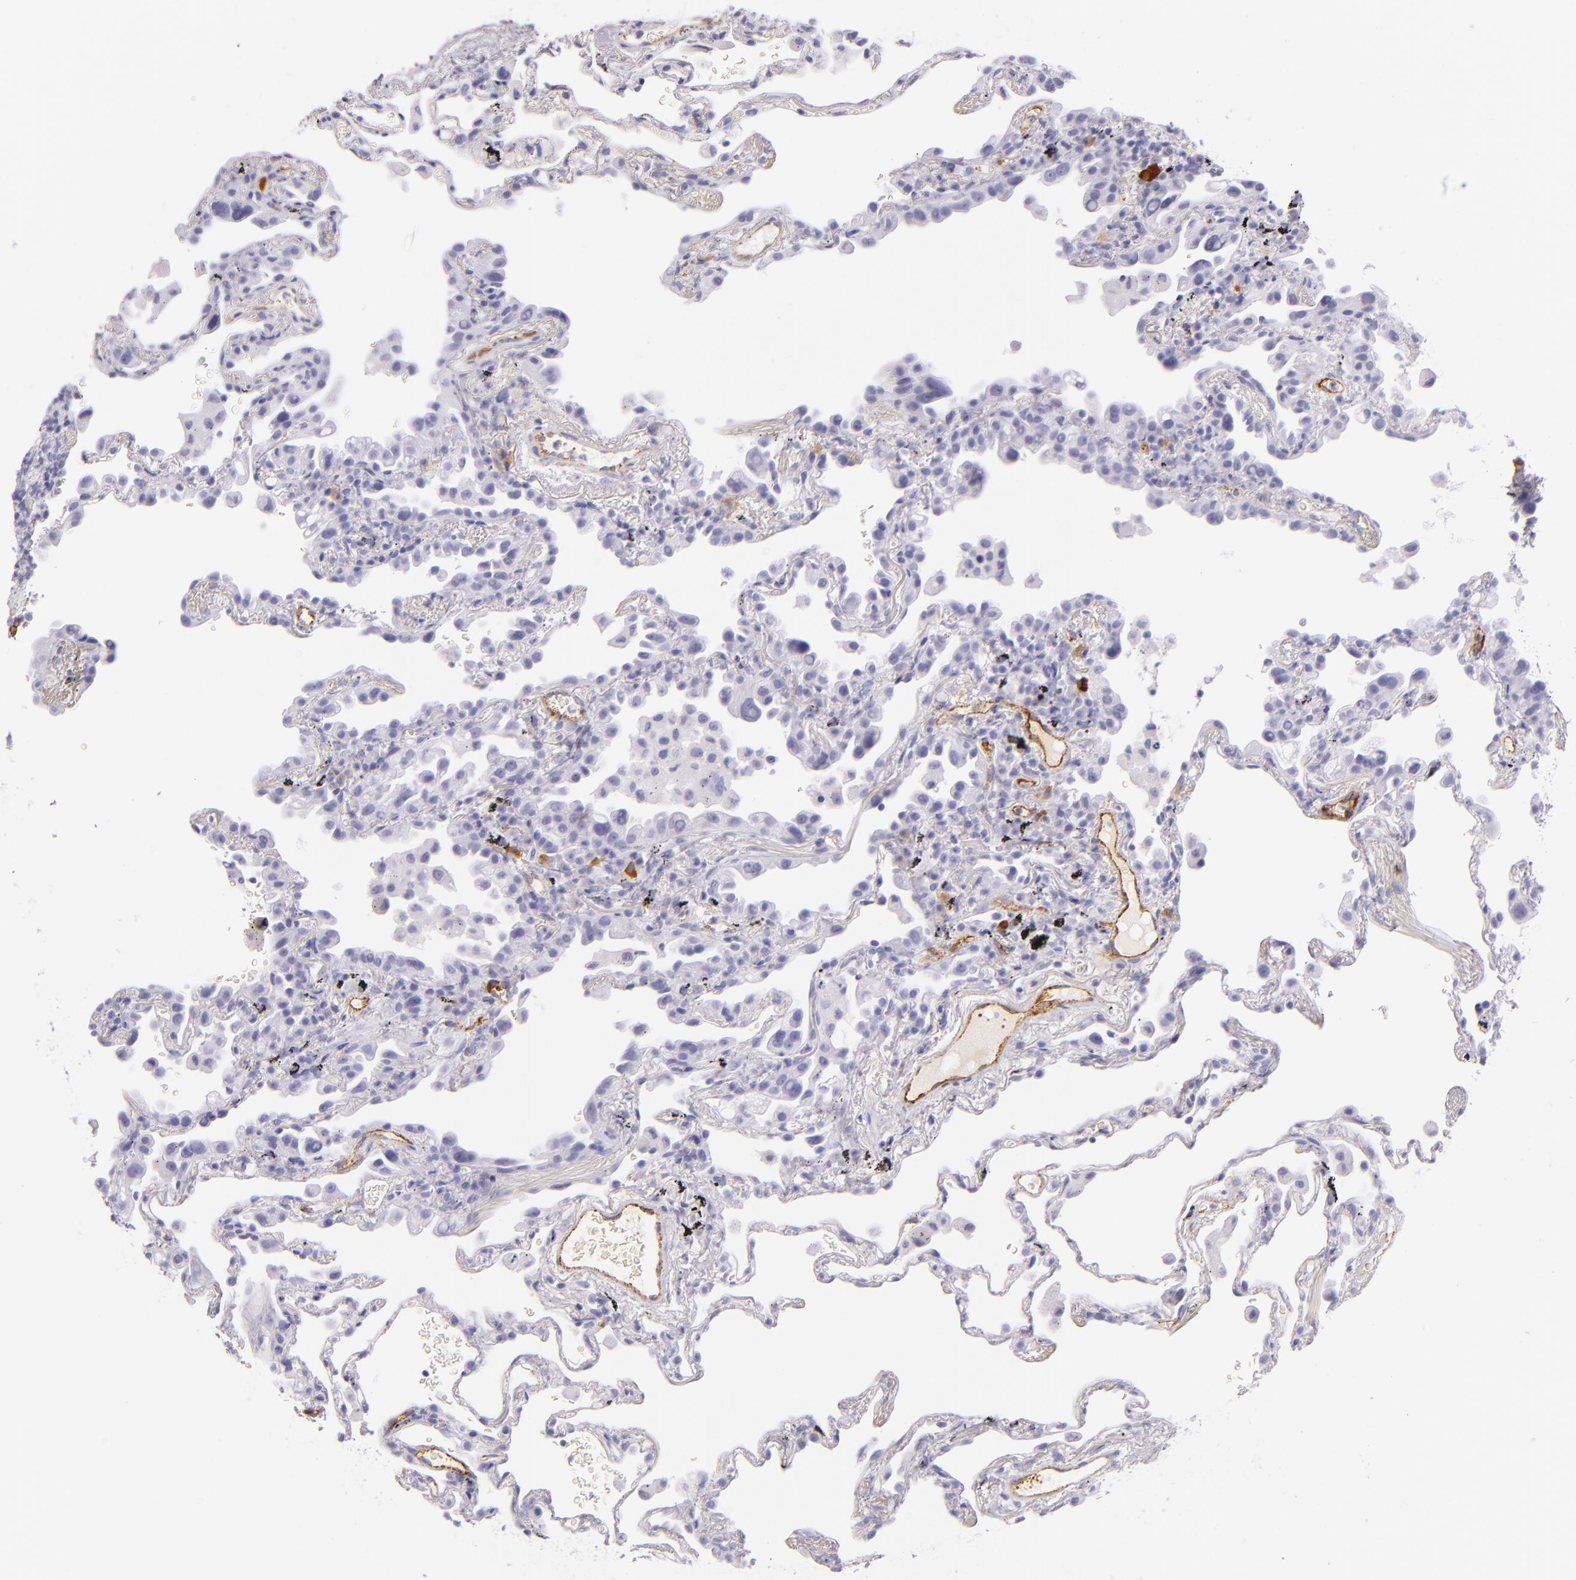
{"staining": {"intensity": "negative", "quantity": "none", "location": "none"}, "tissue": "lung", "cell_type": "Alveolar cells", "image_type": "normal", "snomed": [{"axis": "morphology", "description": "Normal tissue, NOS"}, {"axis": "morphology", "description": "Inflammation, NOS"}, {"axis": "topography", "description": "Lung"}], "caption": "IHC histopathology image of unremarkable lung stained for a protein (brown), which exhibits no expression in alveolar cells.", "gene": "SELP", "patient": {"sex": "male", "age": 69}}